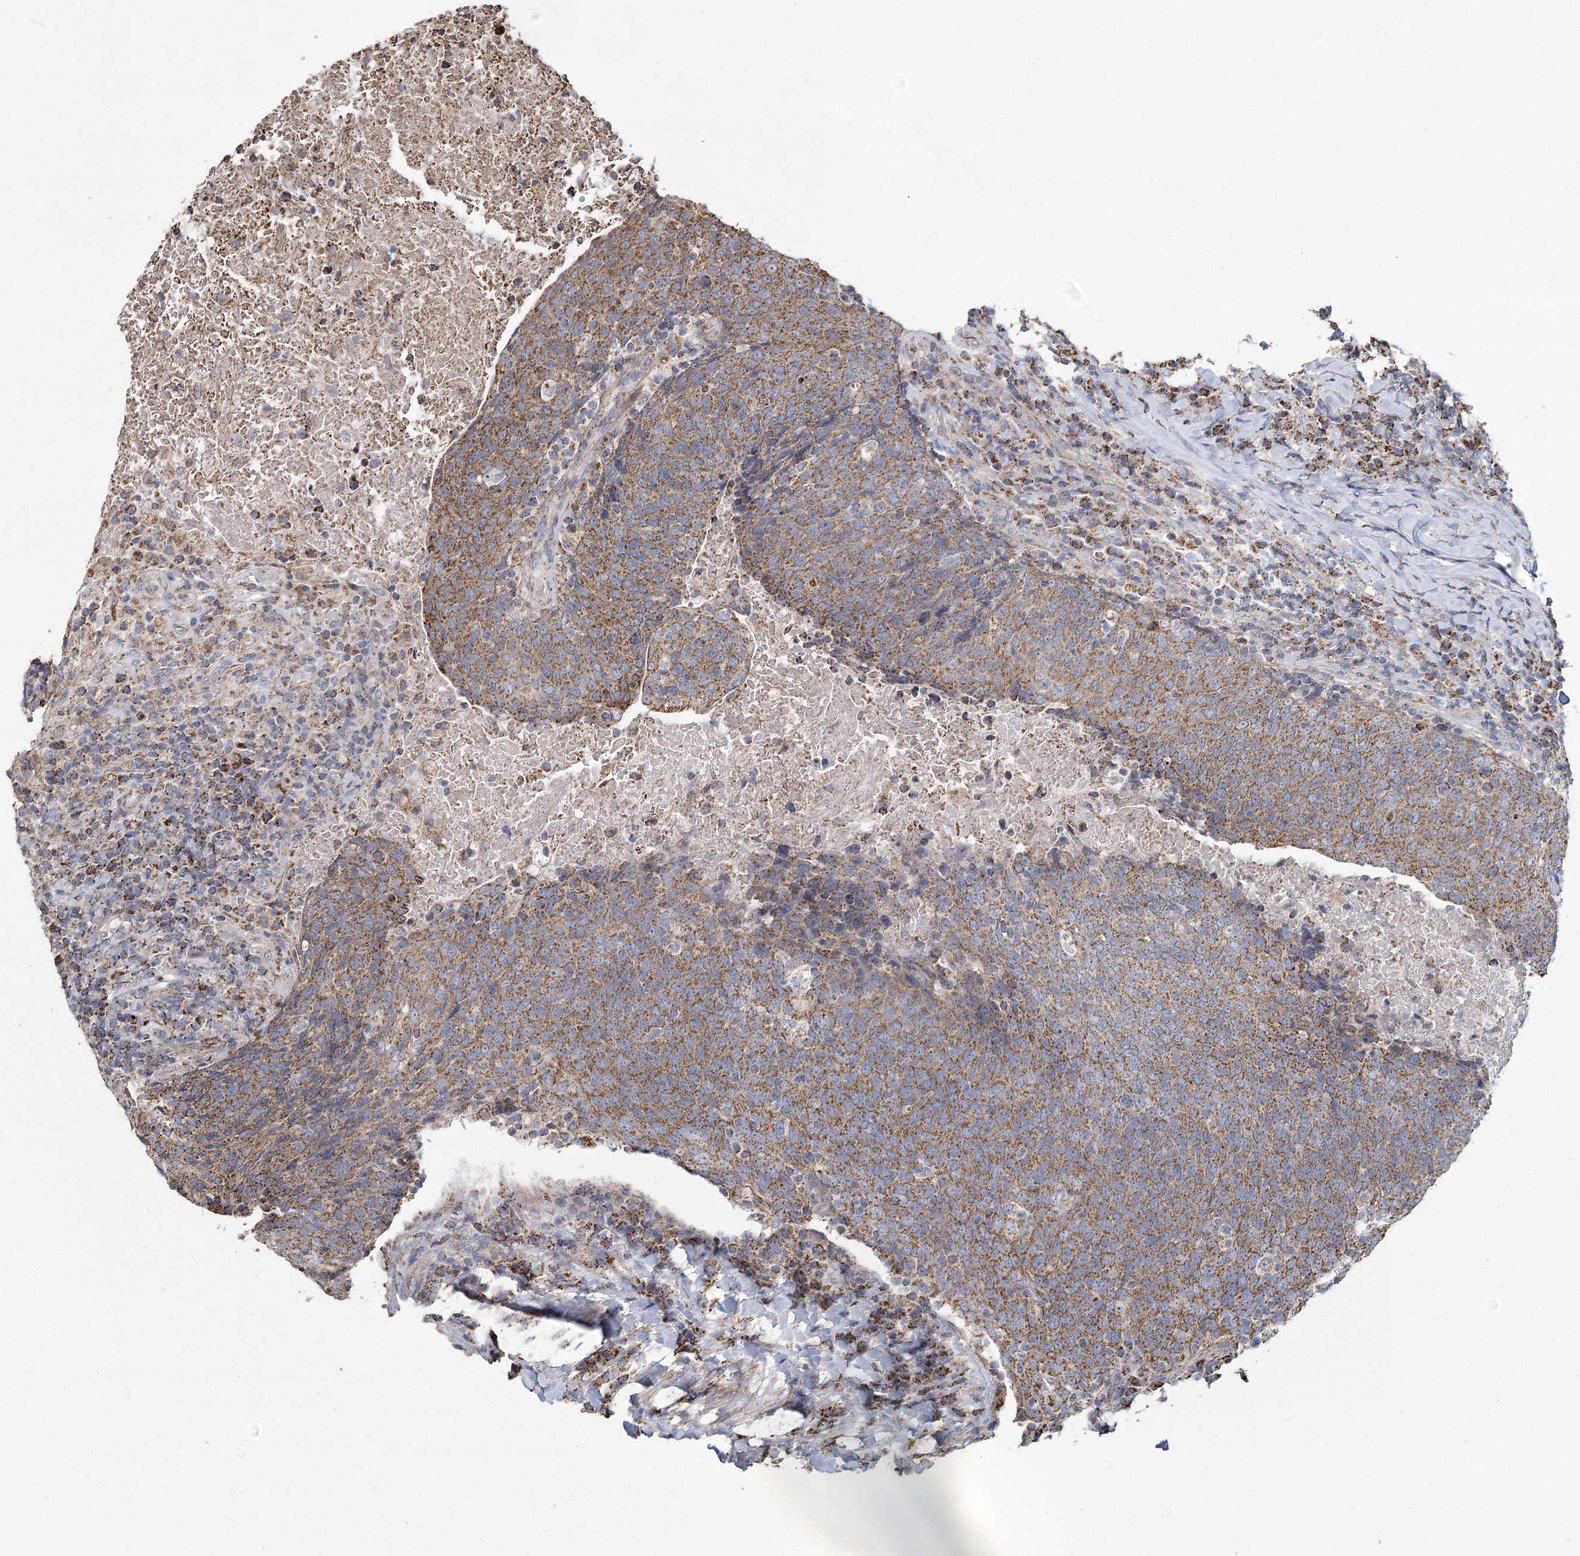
{"staining": {"intensity": "strong", "quantity": ">75%", "location": "cytoplasmic/membranous"}, "tissue": "head and neck cancer", "cell_type": "Tumor cells", "image_type": "cancer", "snomed": [{"axis": "morphology", "description": "Squamous cell carcinoma, NOS"}, {"axis": "morphology", "description": "Squamous cell carcinoma, metastatic, NOS"}, {"axis": "topography", "description": "Lymph node"}, {"axis": "topography", "description": "Head-Neck"}], "caption": "The image exhibits immunohistochemical staining of head and neck cancer (squamous cell carcinoma). There is strong cytoplasmic/membranous expression is appreciated in approximately >75% of tumor cells.", "gene": "RANBP3L", "patient": {"sex": "male", "age": 62}}